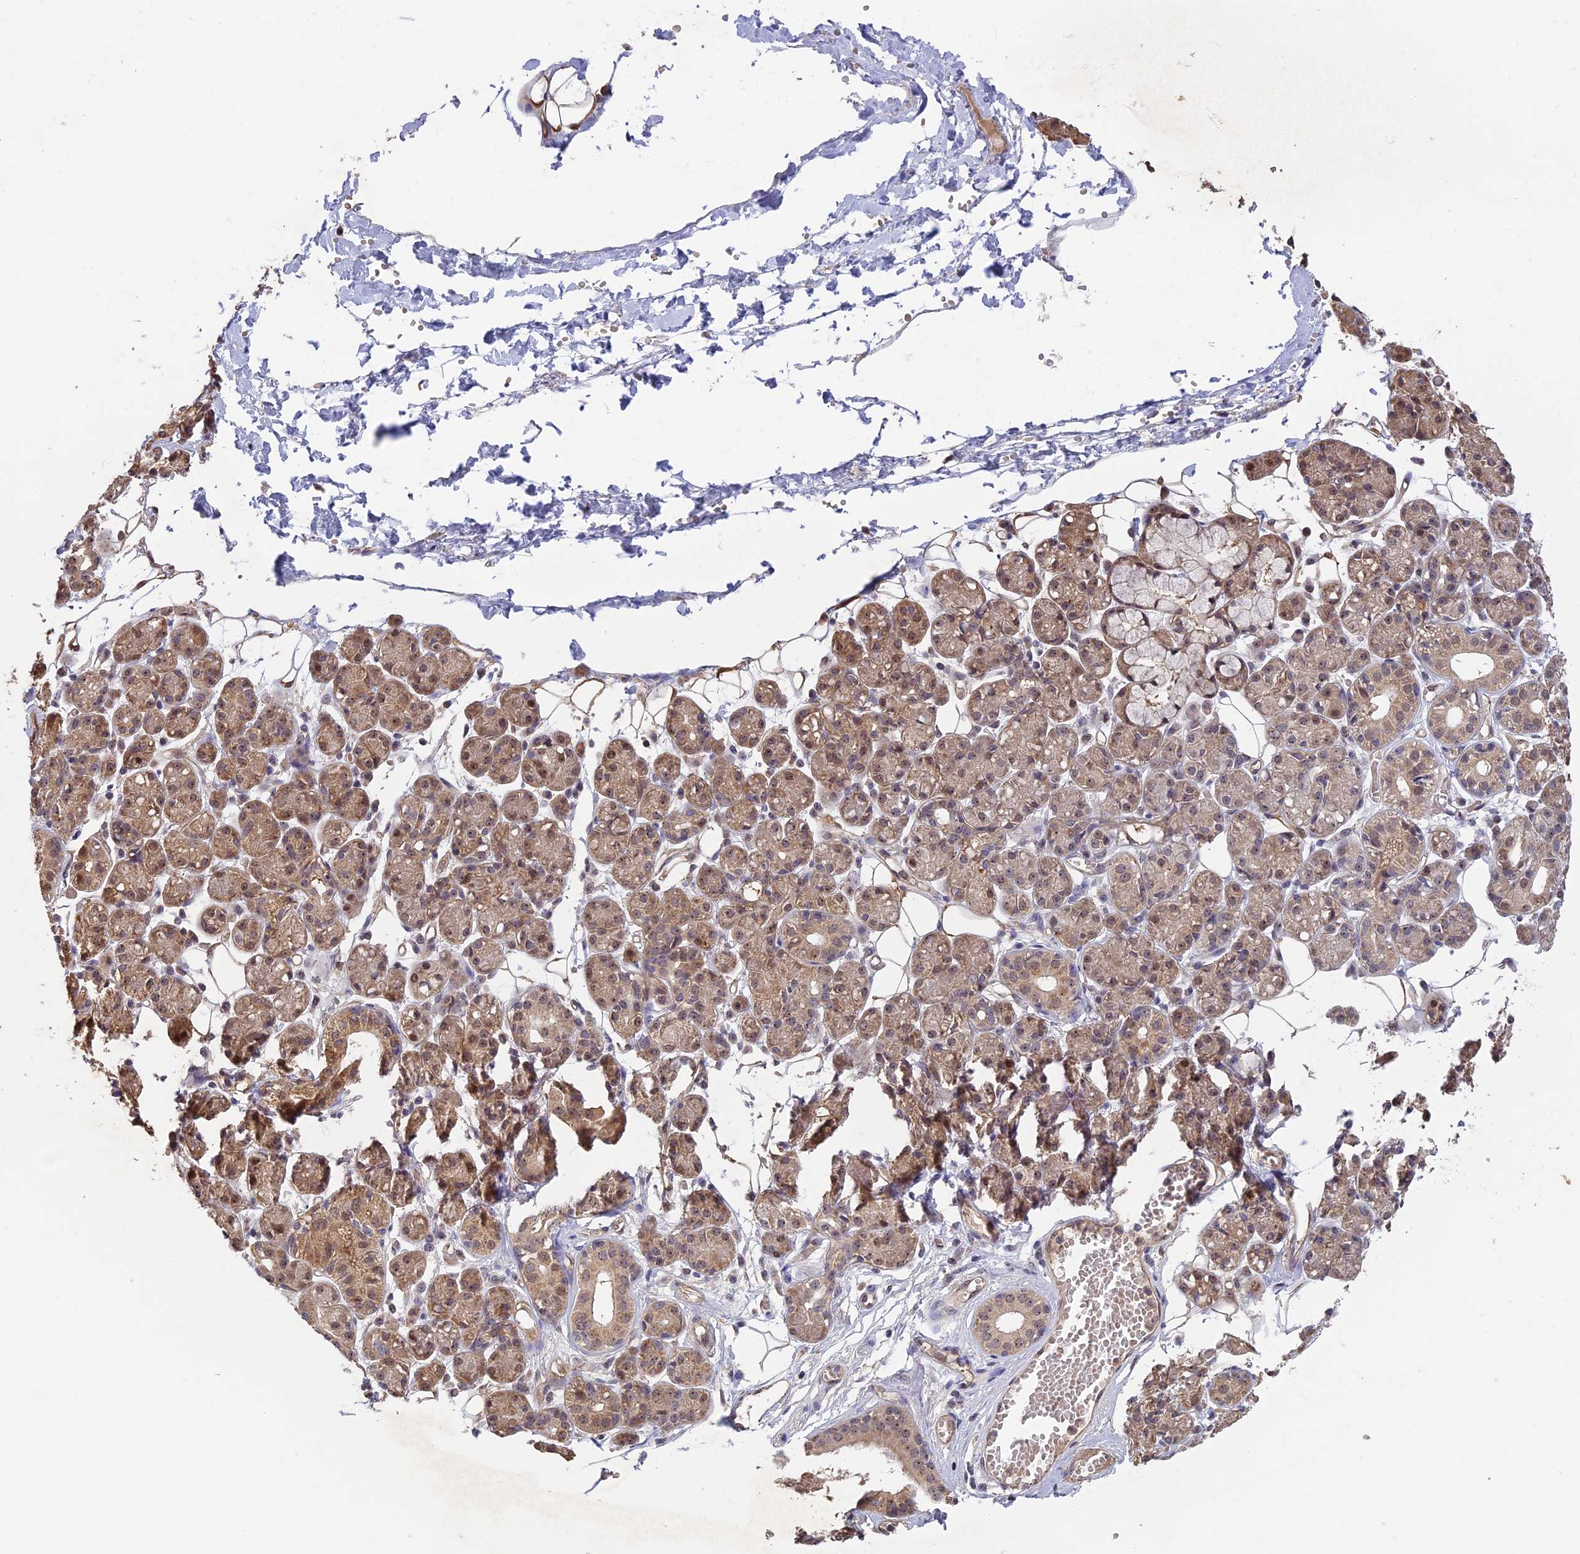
{"staining": {"intensity": "moderate", "quantity": "25%-75%", "location": "cytoplasmic/membranous,nuclear"}, "tissue": "salivary gland", "cell_type": "Glandular cells", "image_type": "normal", "snomed": [{"axis": "morphology", "description": "Normal tissue, NOS"}, {"axis": "topography", "description": "Salivary gland"}], "caption": "A medium amount of moderate cytoplasmic/membranous,nuclear staining is present in approximately 25%-75% of glandular cells in unremarkable salivary gland.", "gene": "FAM98C", "patient": {"sex": "male", "age": 63}}